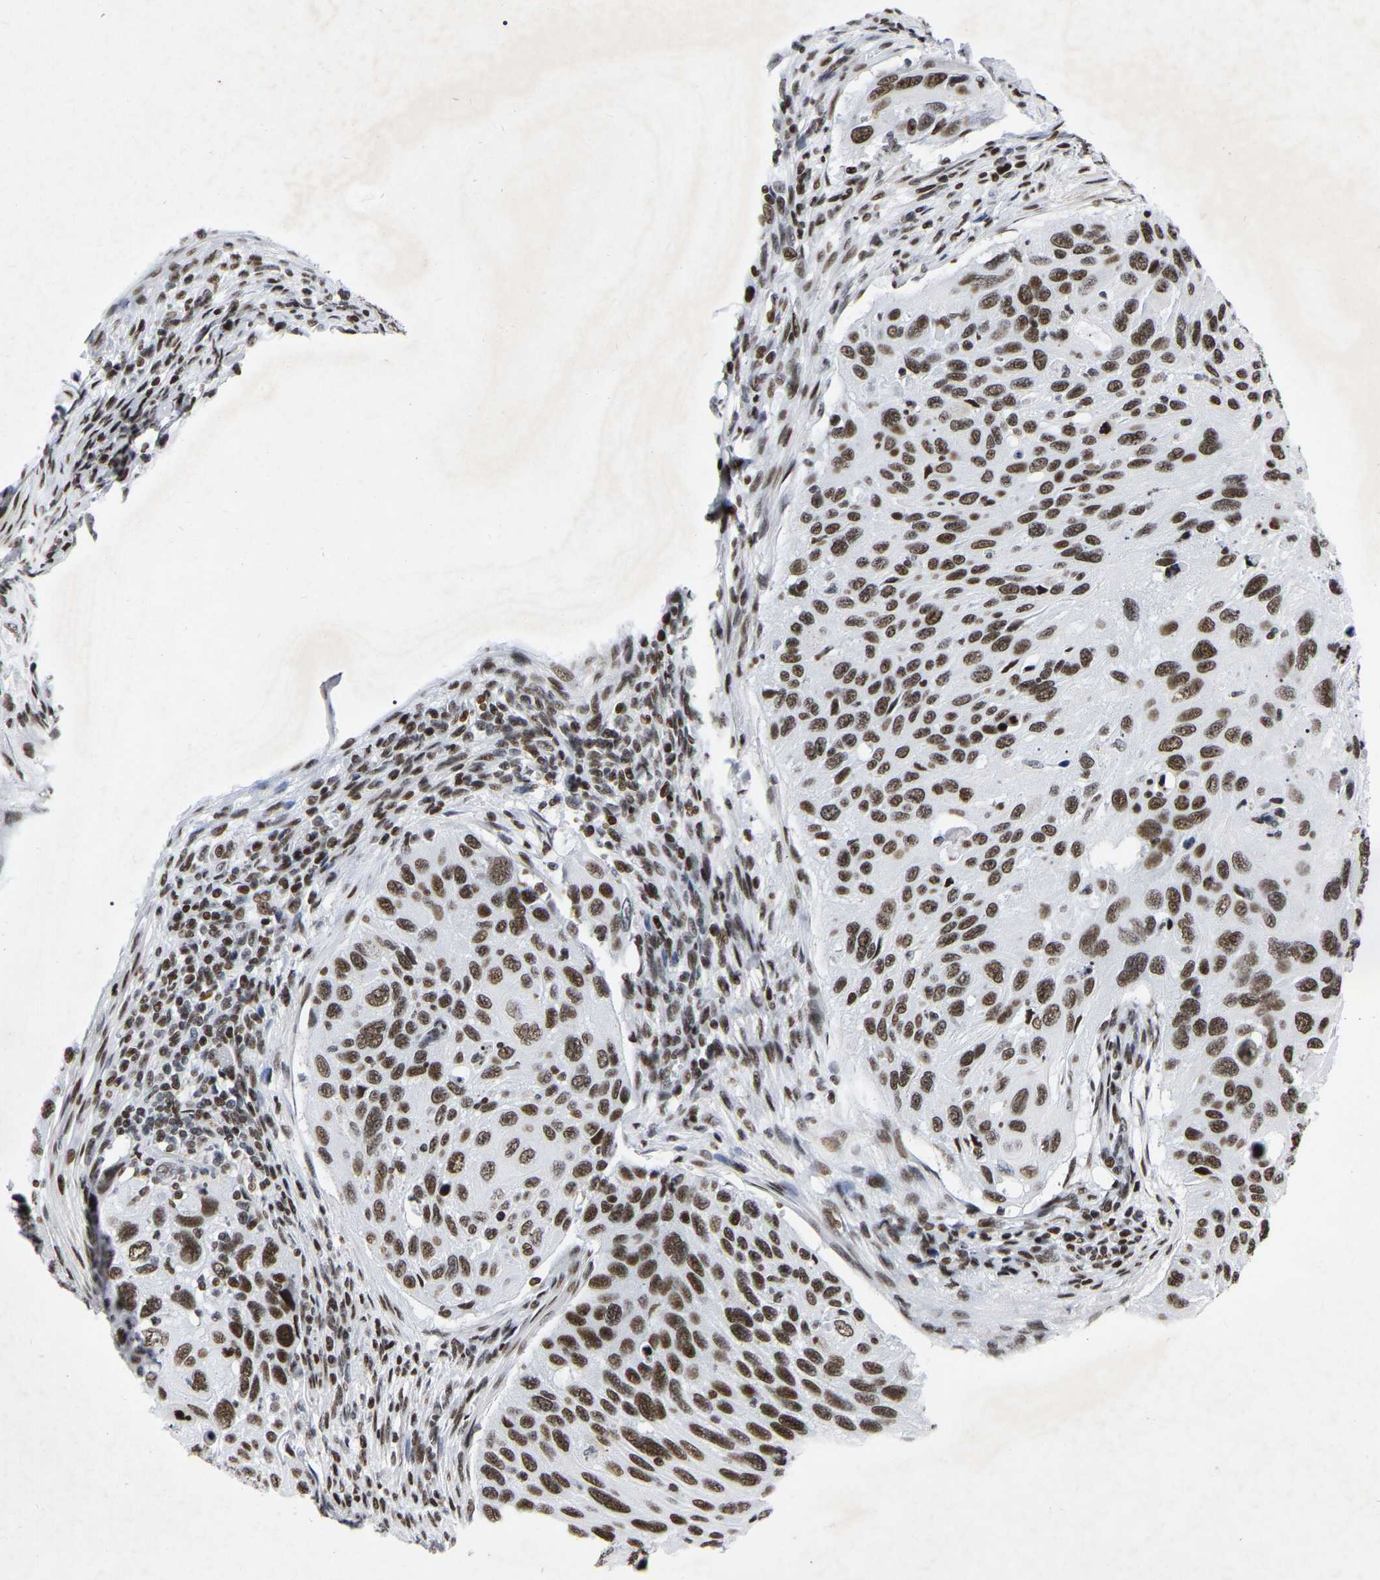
{"staining": {"intensity": "moderate", "quantity": ">75%", "location": "nuclear"}, "tissue": "cervical cancer", "cell_type": "Tumor cells", "image_type": "cancer", "snomed": [{"axis": "morphology", "description": "Squamous cell carcinoma, NOS"}, {"axis": "topography", "description": "Cervix"}], "caption": "Brown immunohistochemical staining in human cervical cancer (squamous cell carcinoma) reveals moderate nuclear staining in approximately >75% of tumor cells.", "gene": "PRCC", "patient": {"sex": "female", "age": 70}}